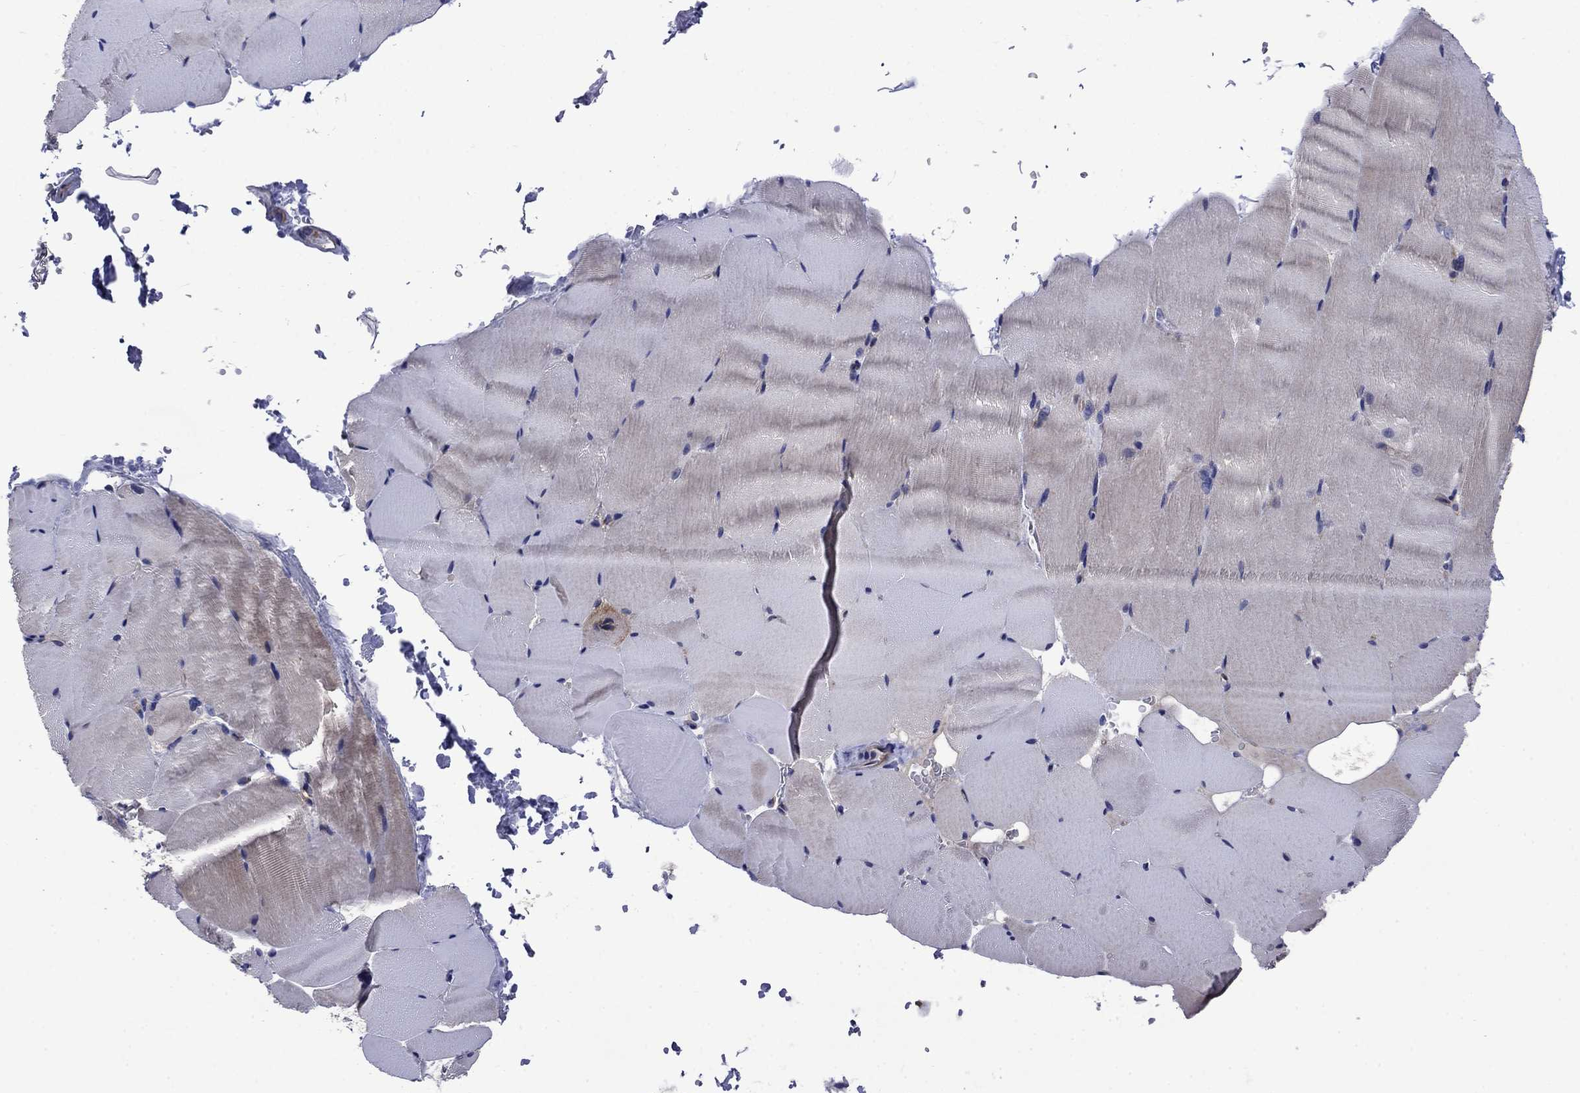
{"staining": {"intensity": "negative", "quantity": "none", "location": "none"}, "tissue": "skeletal muscle", "cell_type": "Myocytes", "image_type": "normal", "snomed": [{"axis": "morphology", "description": "Normal tissue, NOS"}, {"axis": "topography", "description": "Skeletal muscle"}], "caption": "Immunohistochemistry (IHC) of benign human skeletal muscle exhibits no expression in myocytes. The staining is performed using DAB brown chromogen with nuclei counter-stained in using hematoxylin.", "gene": "KIF22", "patient": {"sex": "female", "age": 37}}